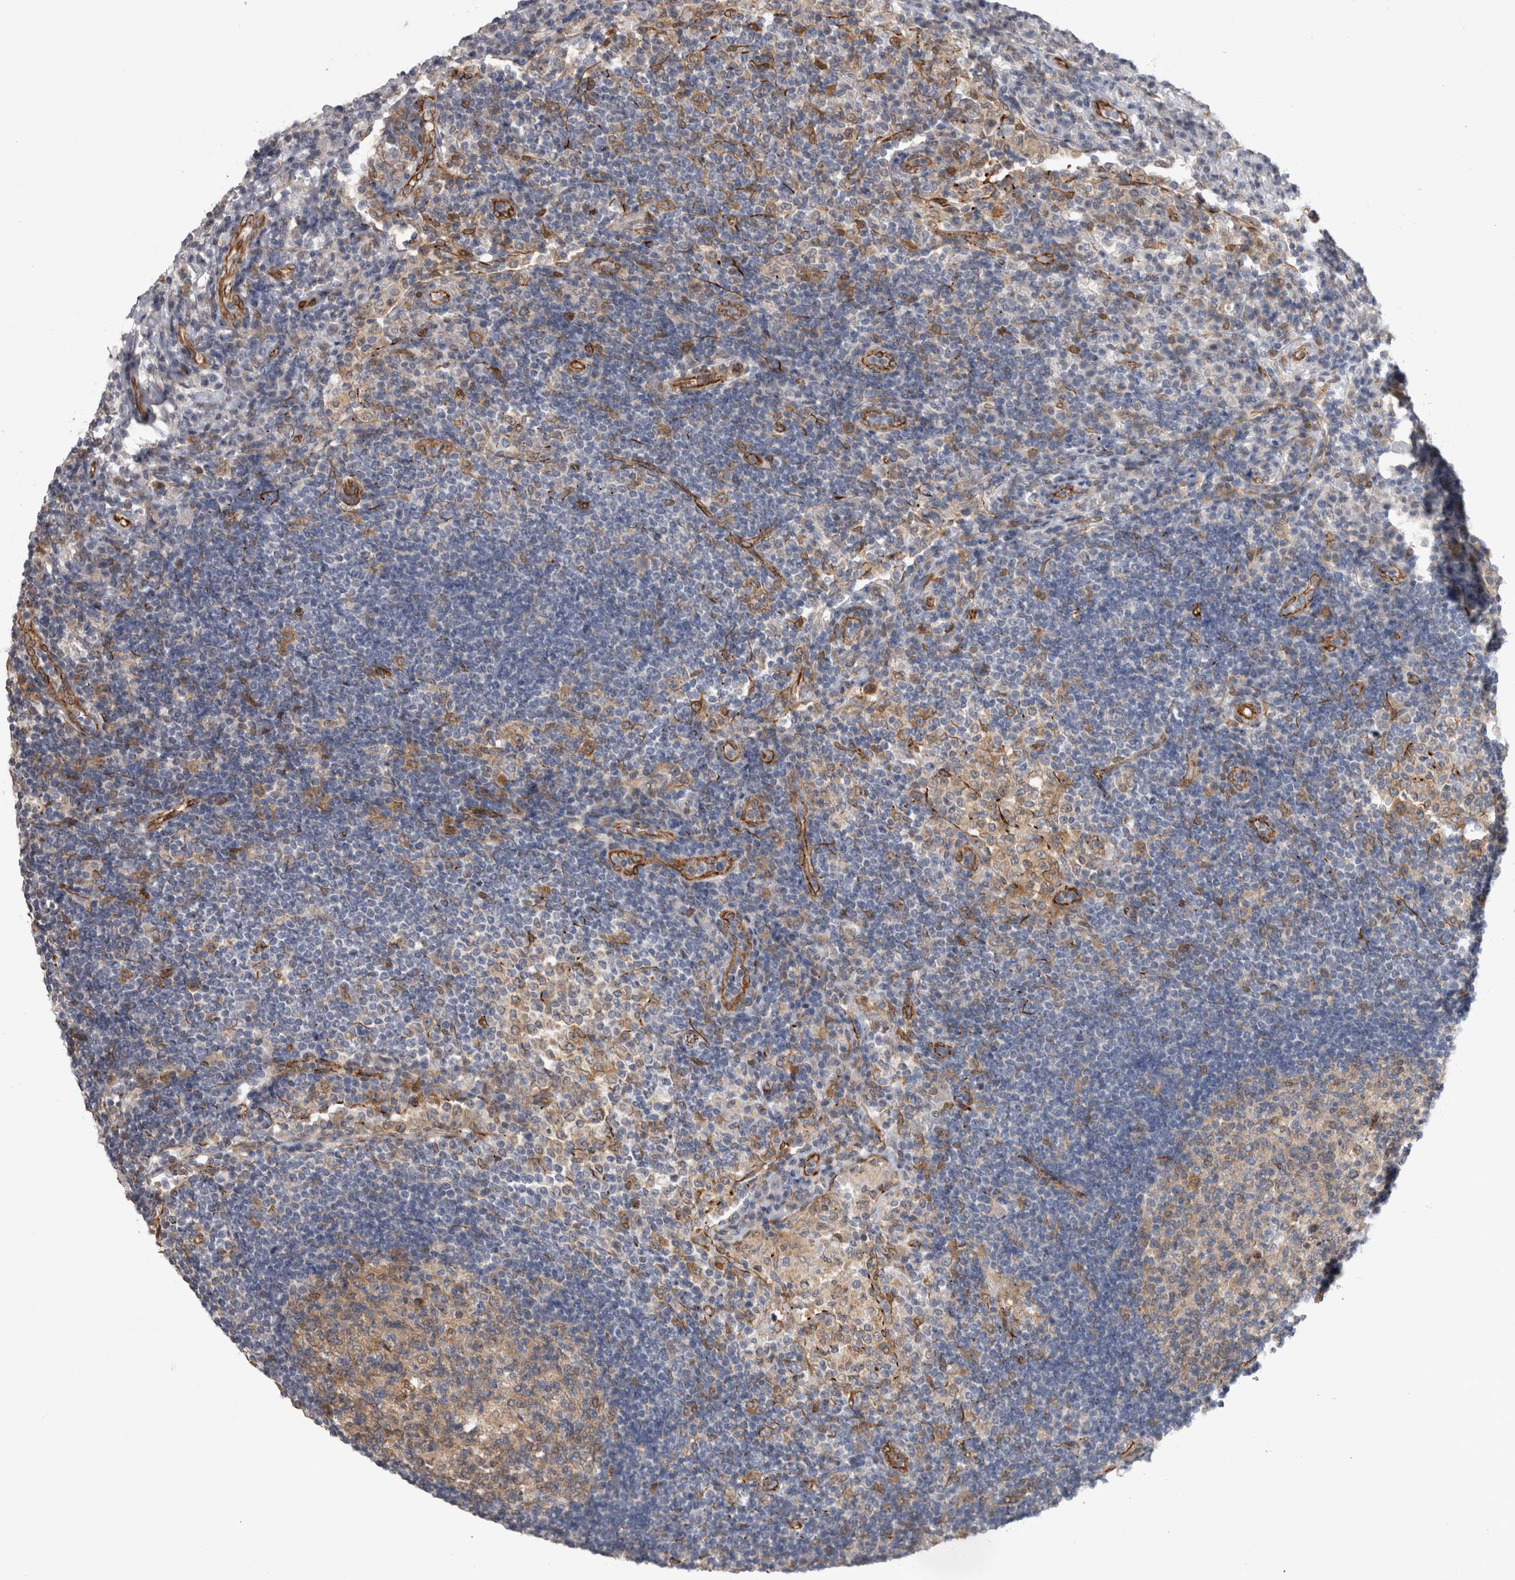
{"staining": {"intensity": "moderate", "quantity": "25%-75%", "location": "cytoplasmic/membranous"}, "tissue": "lymph node", "cell_type": "Germinal center cells", "image_type": "normal", "snomed": [{"axis": "morphology", "description": "Normal tissue, NOS"}, {"axis": "topography", "description": "Lymph node"}], "caption": "Protein expression analysis of benign lymph node exhibits moderate cytoplasmic/membranous staining in about 25%-75% of germinal center cells.", "gene": "ACOT7", "patient": {"sex": "female", "age": 53}}